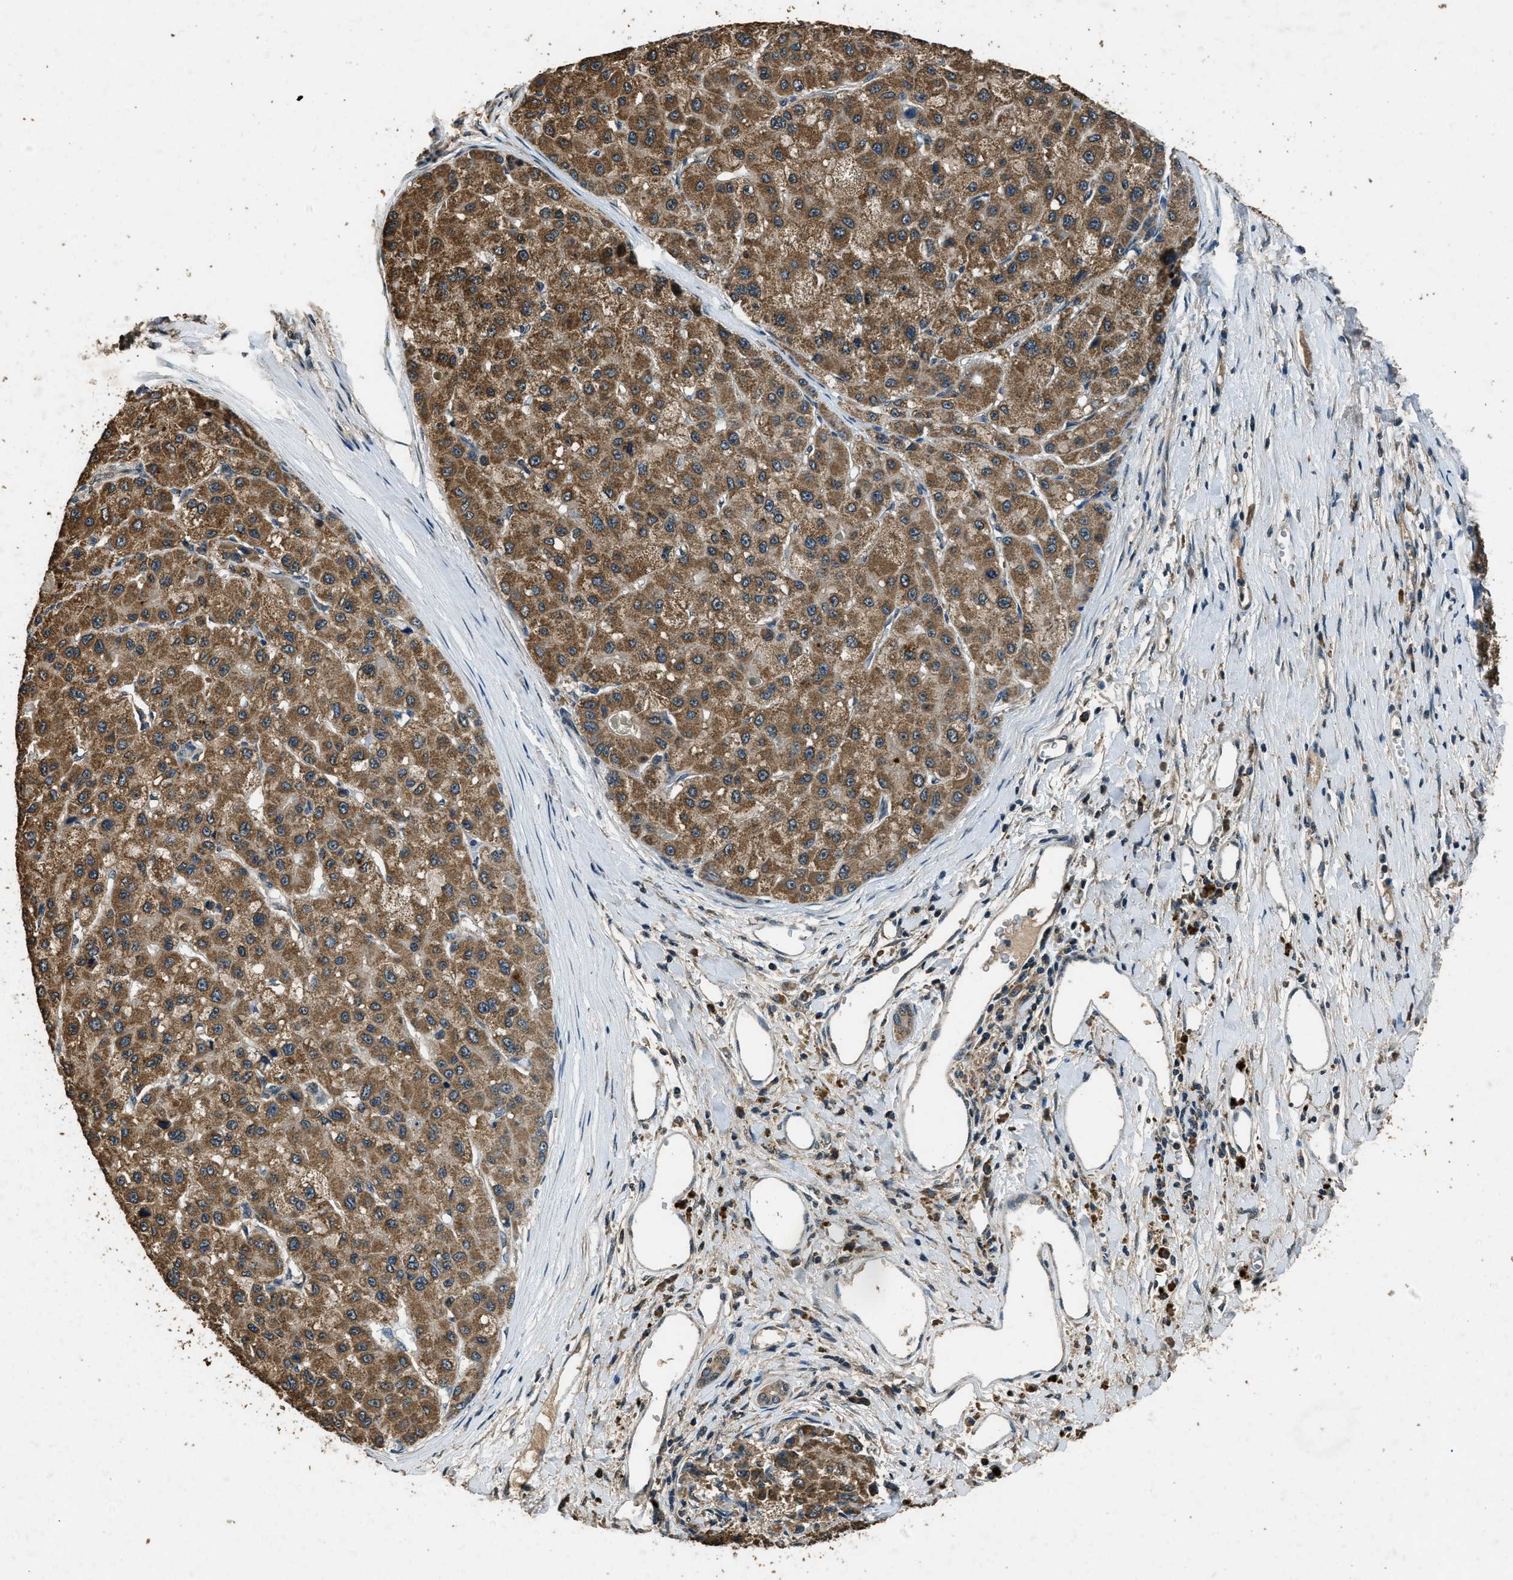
{"staining": {"intensity": "moderate", "quantity": ">75%", "location": "cytoplasmic/membranous"}, "tissue": "liver cancer", "cell_type": "Tumor cells", "image_type": "cancer", "snomed": [{"axis": "morphology", "description": "Carcinoma, Hepatocellular, NOS"}, {"axis": "topography", "description": "Liver"}], "caption": "A medium amount of moderate cytoplasmic/membranous staining is appreciated in approximately >75% of tumor cells in liver cancer tissue.", "gene": "SALL3", "patient": {"sex": "male", "age": 80}}